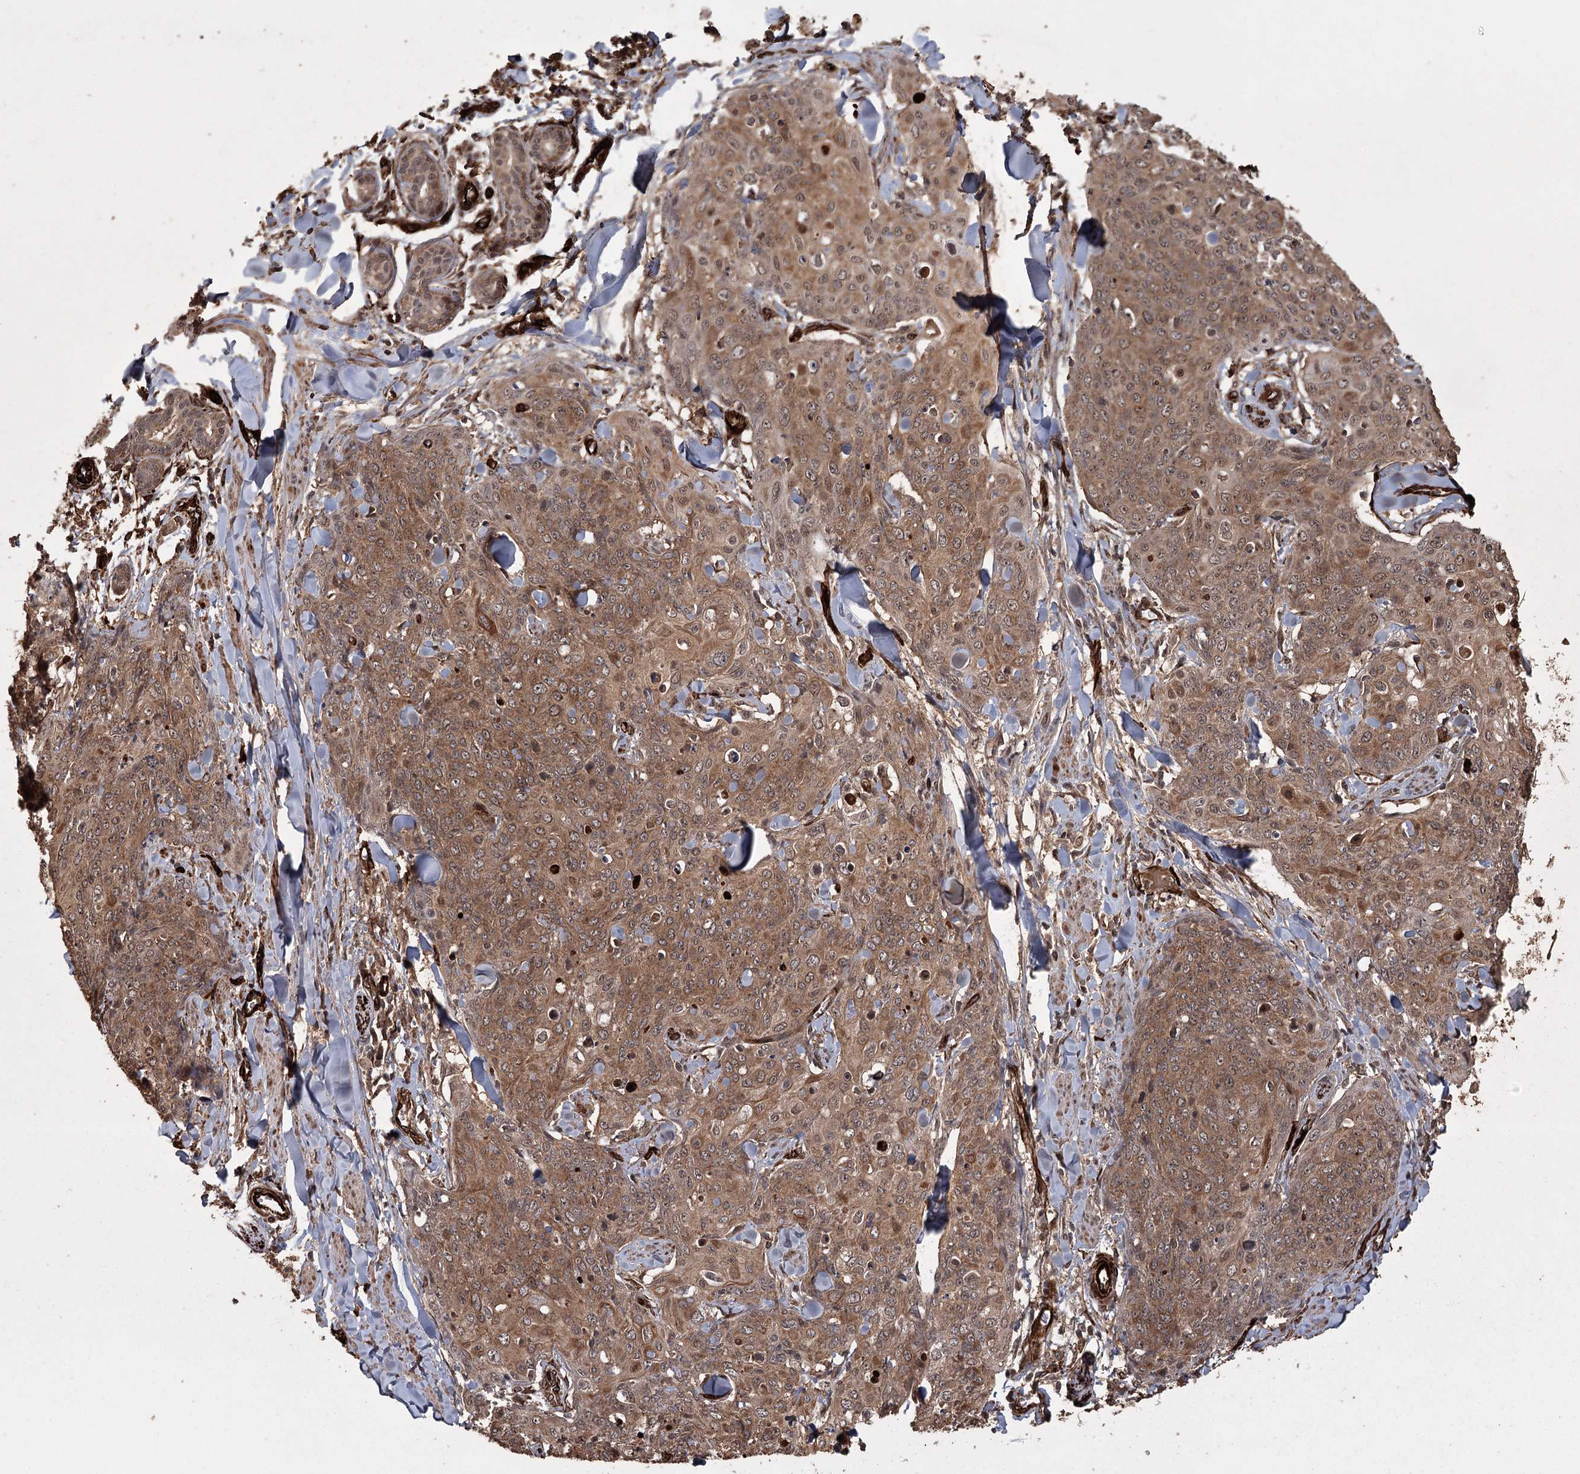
{"staining": {"intensity": "moderate", "quantity": ">75%", "location": "cytoplasmic/membranous"}, "tissue": "skin cancer", "cell_type": "Tumor cells", "image_type": "cancer", "snomed": [{"axis": "morphology", "description": "Squamous cell carcinoma, NOS"}, {"axis": "topography", "description": "Skin"}, {"axis": "topography", "description": "Vulva"}], "caption": "Protein expression analysis of human skin cancer reveals moderate cytoplasmic/membranous positivity in approximately >75% of tumor cells.", "gene": "RPAP3", "patient": {"sex": "female", "age": 85}}